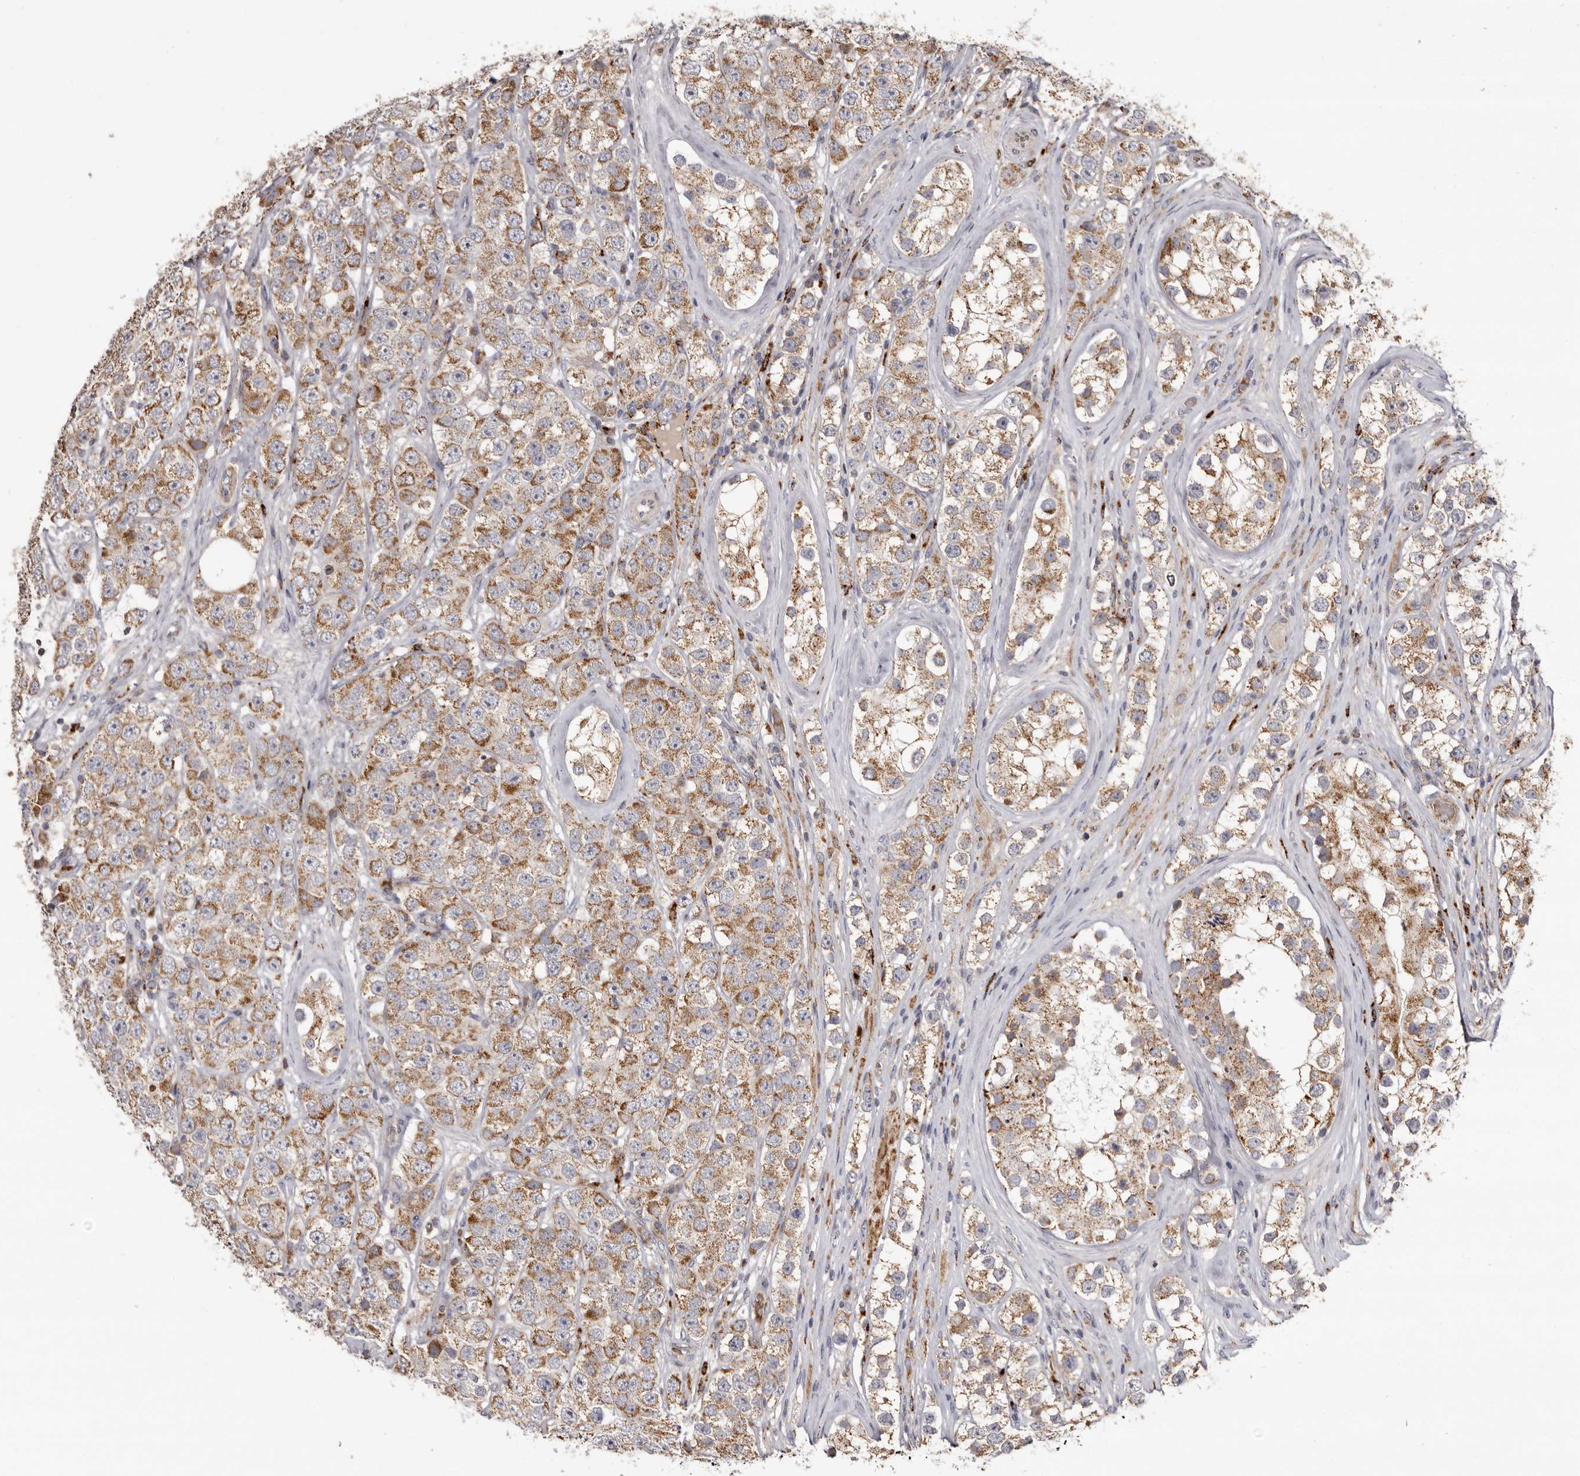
{"staining": {"intensity": "moderate", "quantity": ">75%", "location": "cytoplasmic/membranous"}, "tissue": "testis cancer", "cell_type": "Tumor cells", "image_type": "cancer", "snomed": [{"axis": "morphology", "description": "Seminoma, NOS"}, {"axis": "topography", "description": "Testis"}], "caption": "Seminoma (testis) tissue exhibits moderate cytoplasmic/membranous staining in approximately >75% of tumor cells, visualized by immunohistochemistry.", "gene": "MECR", "patient": {"sex": "male", "age": 28}}